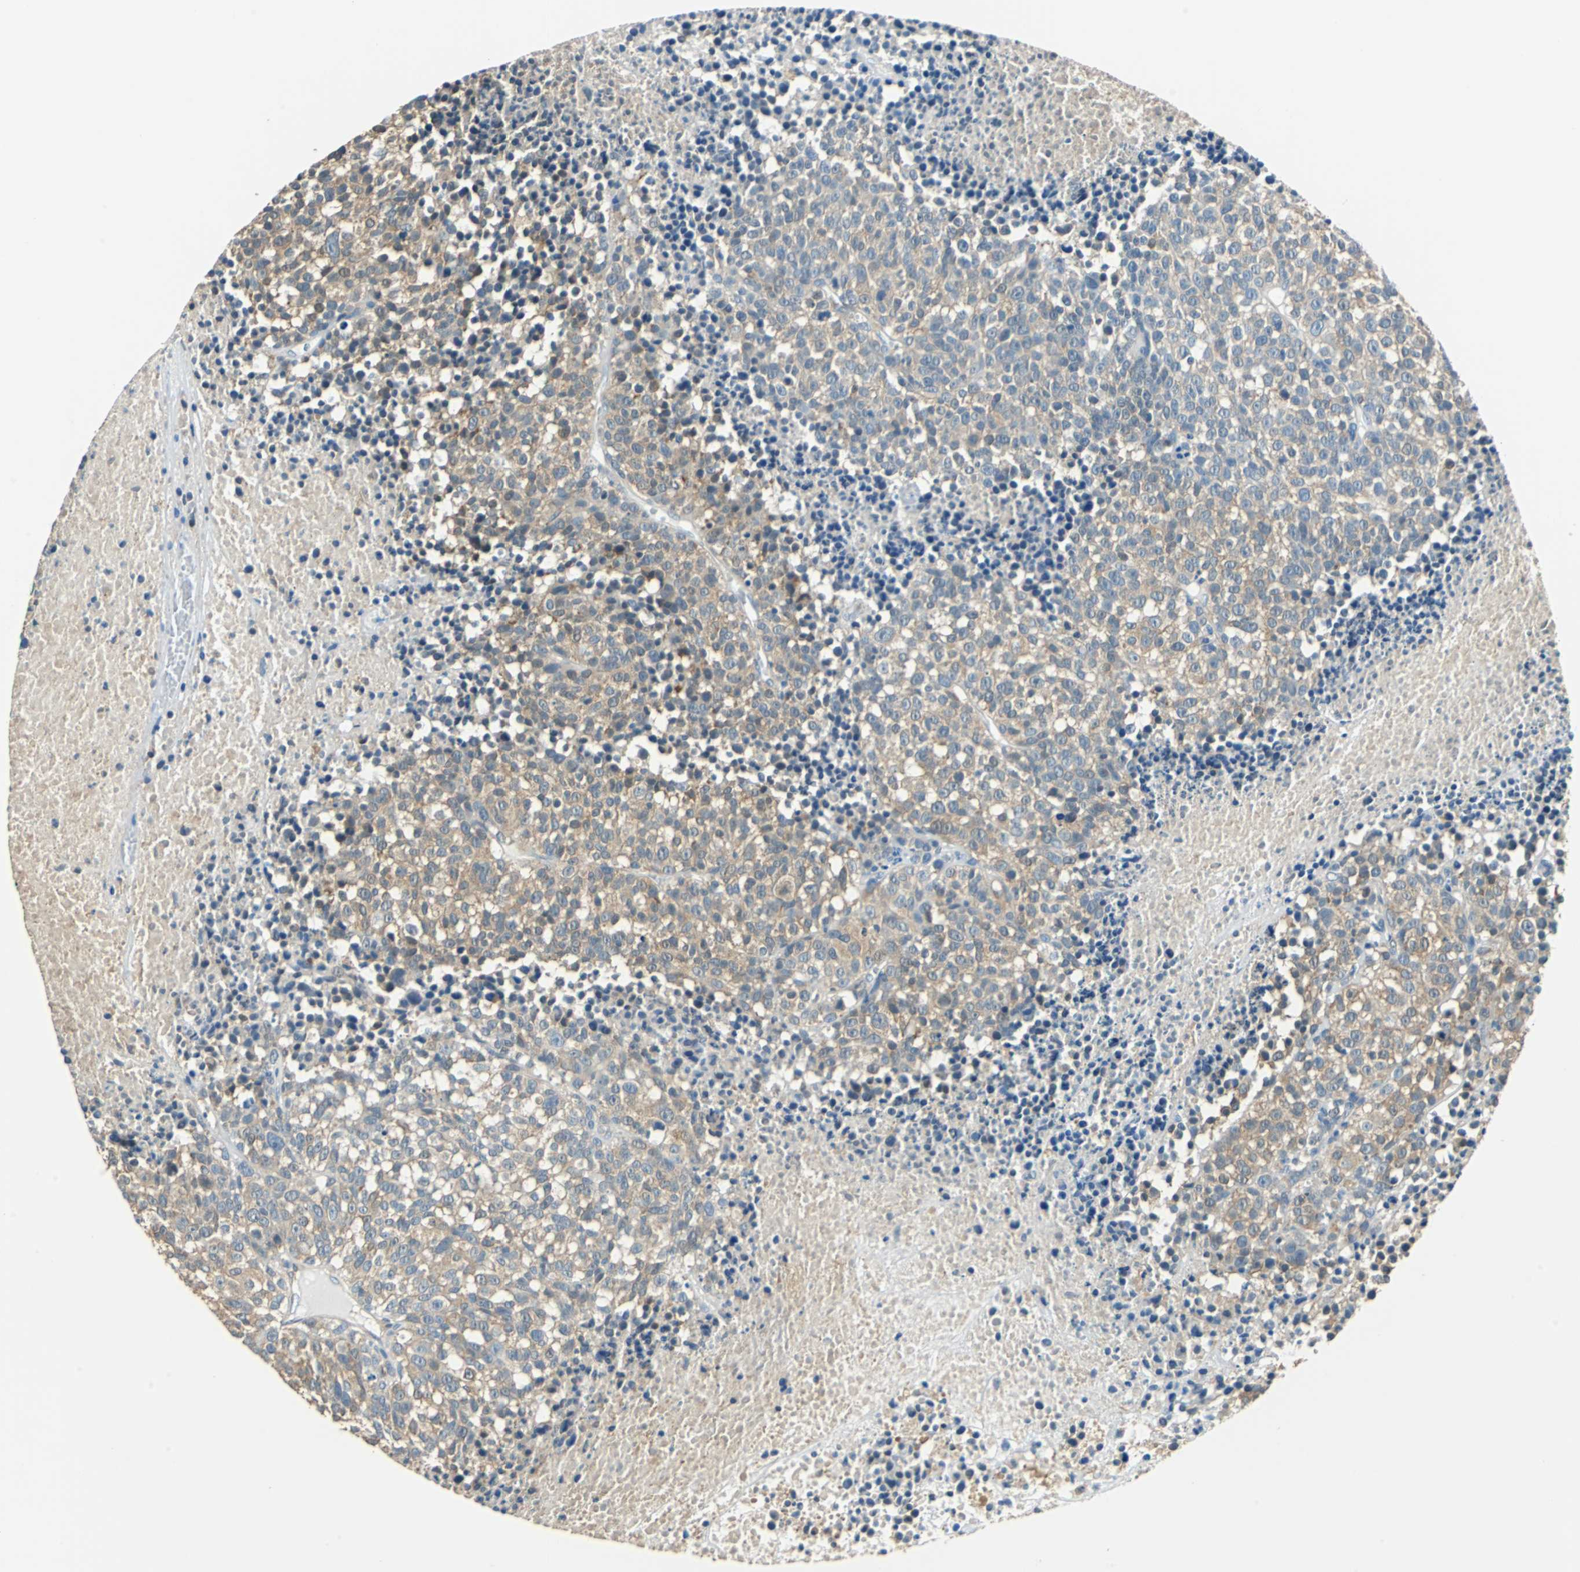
{"staining": {"intensity": "moderate", "quantity": ">75%", "location": "cytoplasmic/membranous"}, "tissue": "melanoma", "cell_type": "Tumor cells", "image_type": "cancer", "snomed": [{"axis": "morphology", "description": "Malignant melanoma, Metastatic site"}, {"axis": "topography", "description": "Cerebral cortex"}], "caption": "Melanoma stained with a protein marker displays moderate staining in tumor cells.", "gene": "FKBP4", "patient": {"sex": "female", "age": 52}}